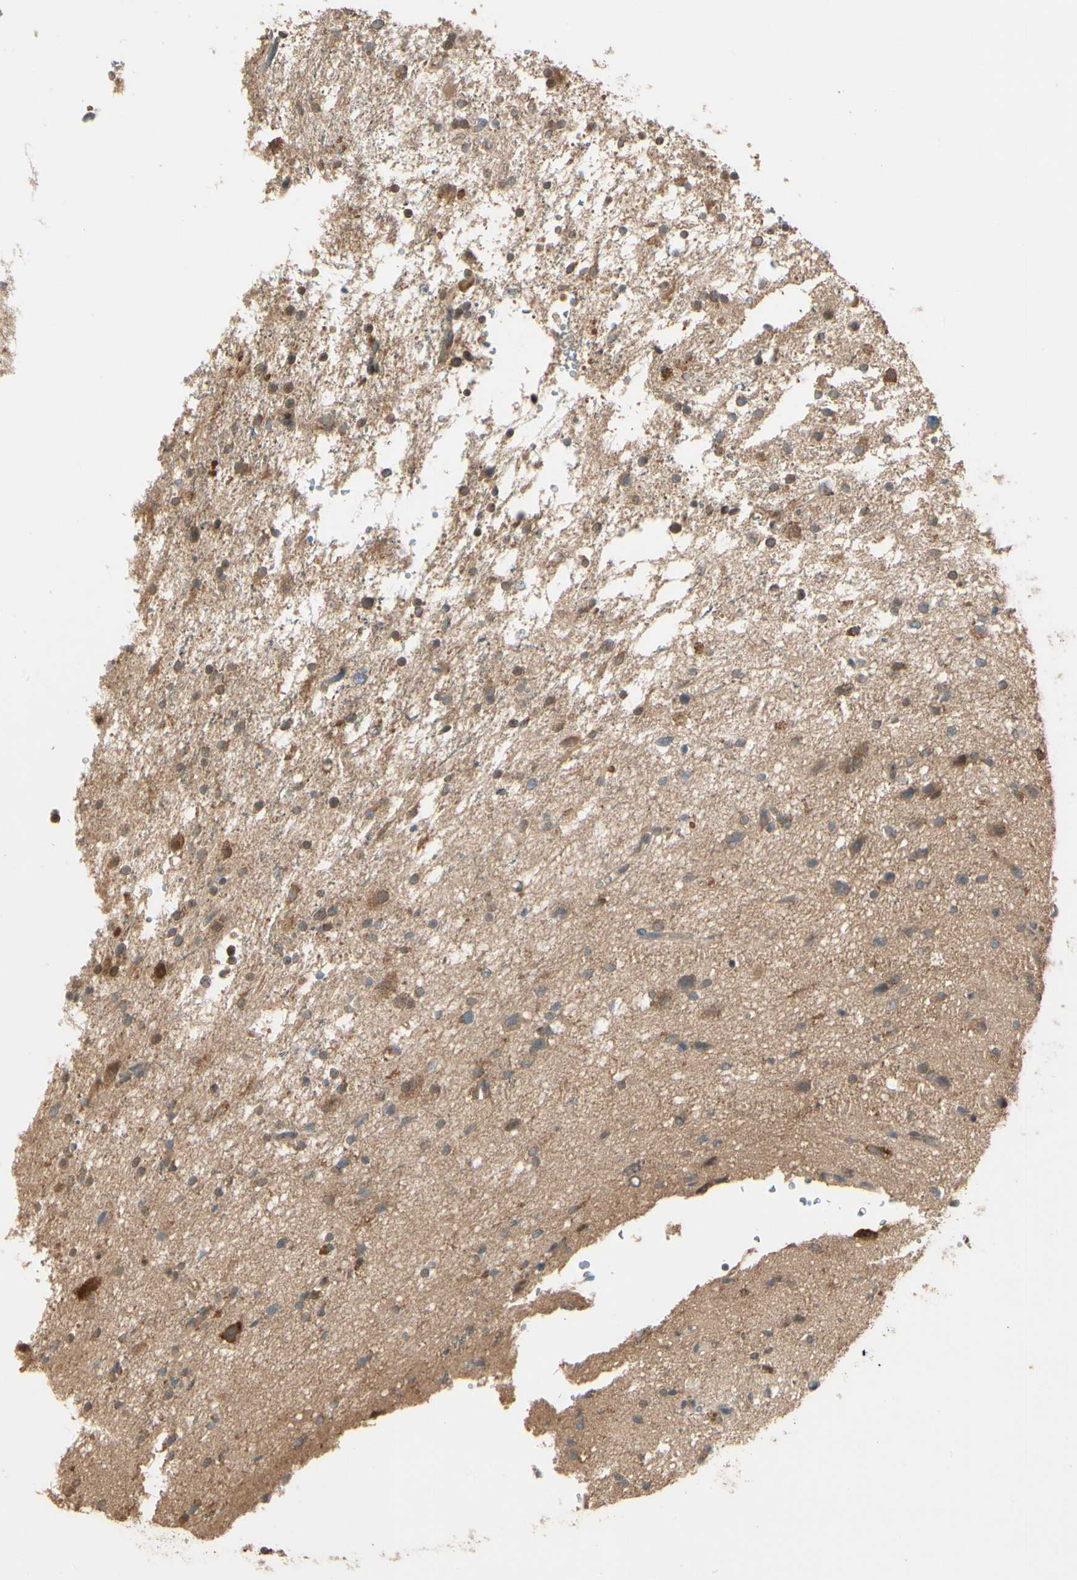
{"staining": {"intensity": "moderate", "quantity": ">75%", "location": "cytoplasmic/membranous,nuclear"}, "tissue": "glioma", "cell_type": "Tumor cells", "image_type": "cancer", "snomed": [{"axis": "morphology", "description": "Glioma, malignant, High grade"}, {"axis": "topography", "description": "Brain"}], "caption": "This histopathology image displays immunohistochemistry staining of human glioma, with medium moderate cytoplasmic/membranous and nuclear positivity in approximately >75% of tumor cells.", "gene": "CCT7", "patient": {"sex": "male", "age": 33}}